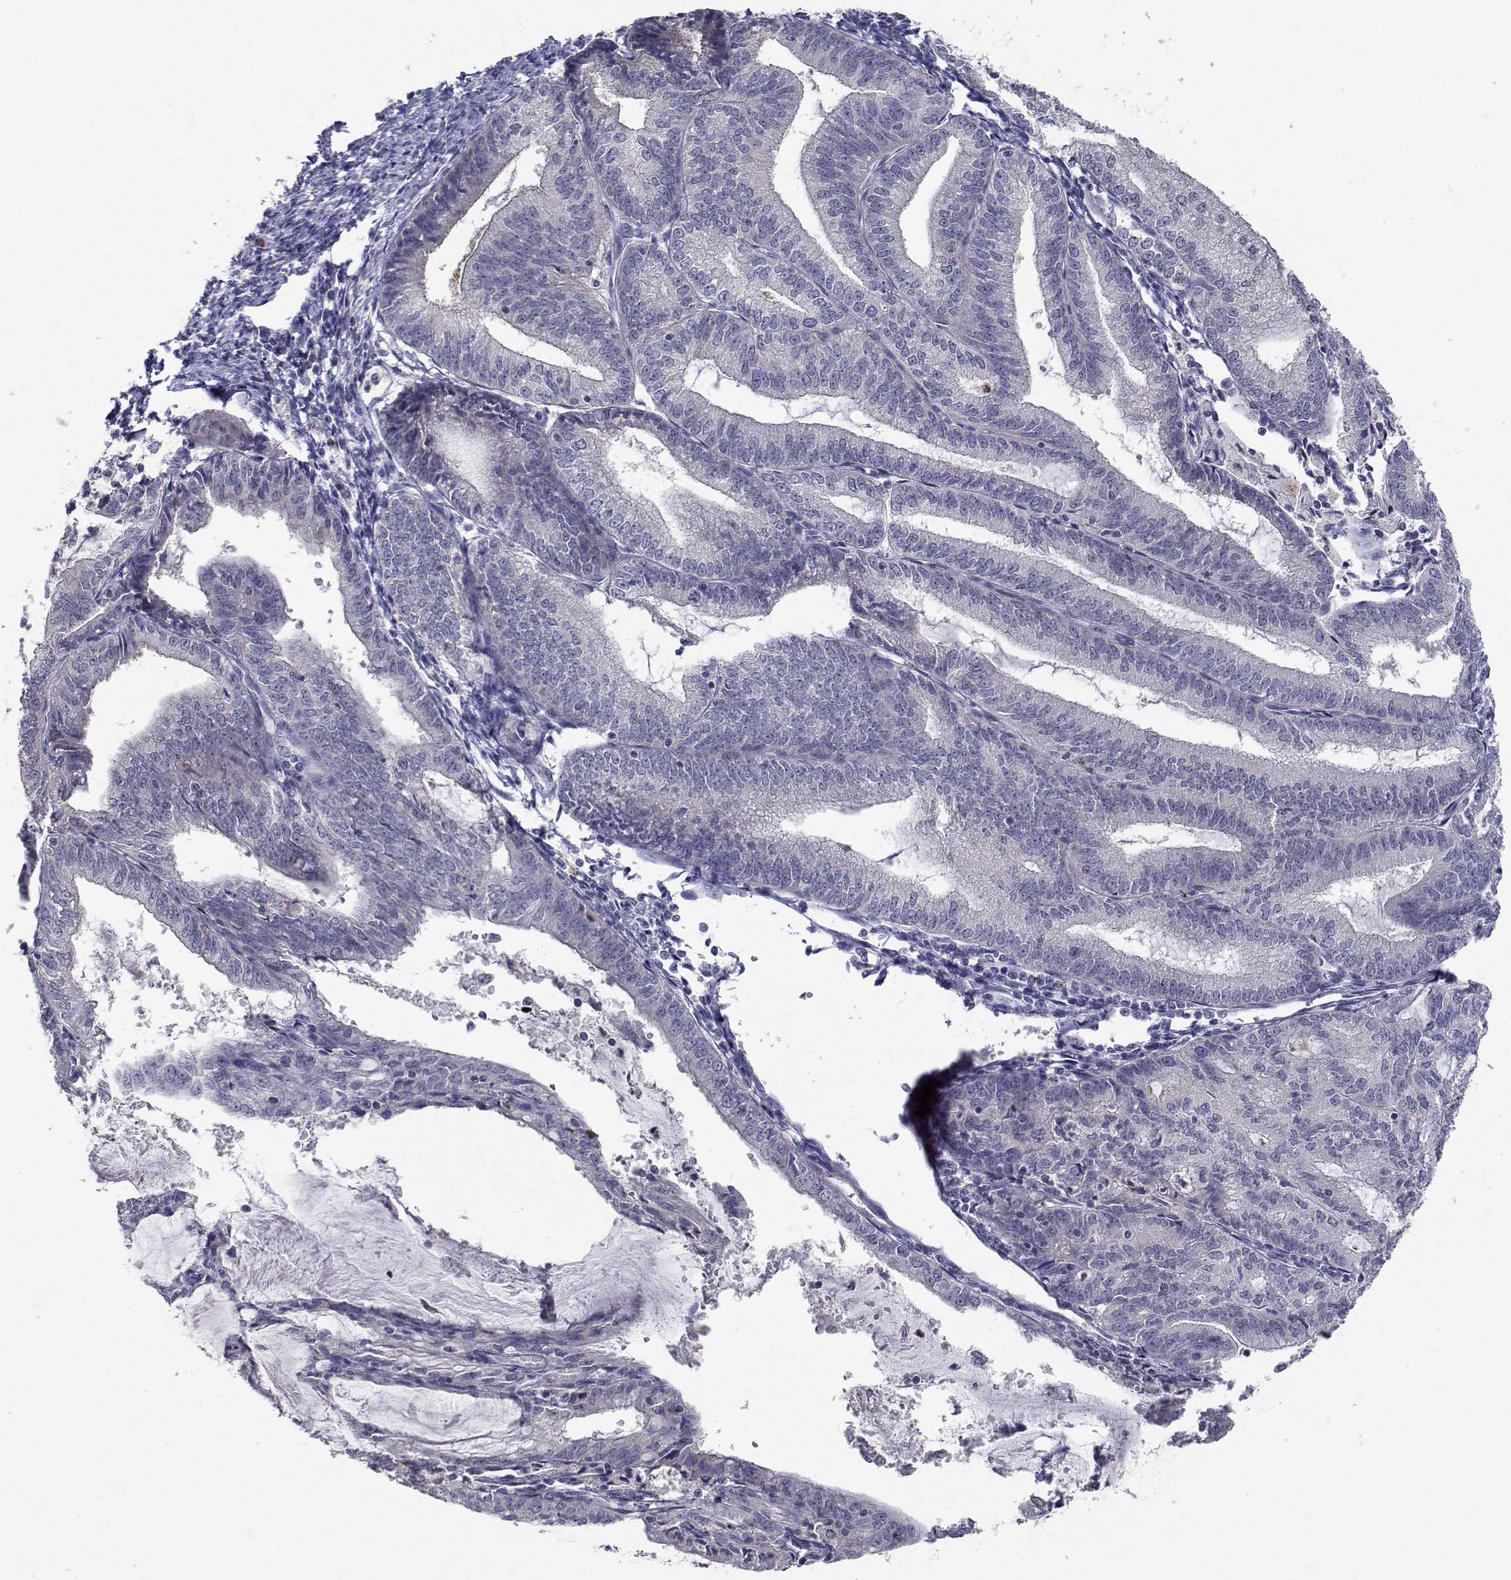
{"staining": {"intensity": "negative", "quantity": "none", "location": "none"}, "tissue": "endometrial cancer", "cell_type": "Tumor cells", "image_type": "cancer", "snomed": [{"axis": "morphology", "description": "Adenocarcinoma, NOS"}, {"axis": "topography", "description": "Endometrium"}], "caption": "IHC image of endometrial cancer stained for a protein (brown), which shows no staining in tumor cells.", "gene": "RBPJL", "patient": {"sex": "female", "age": 70}}